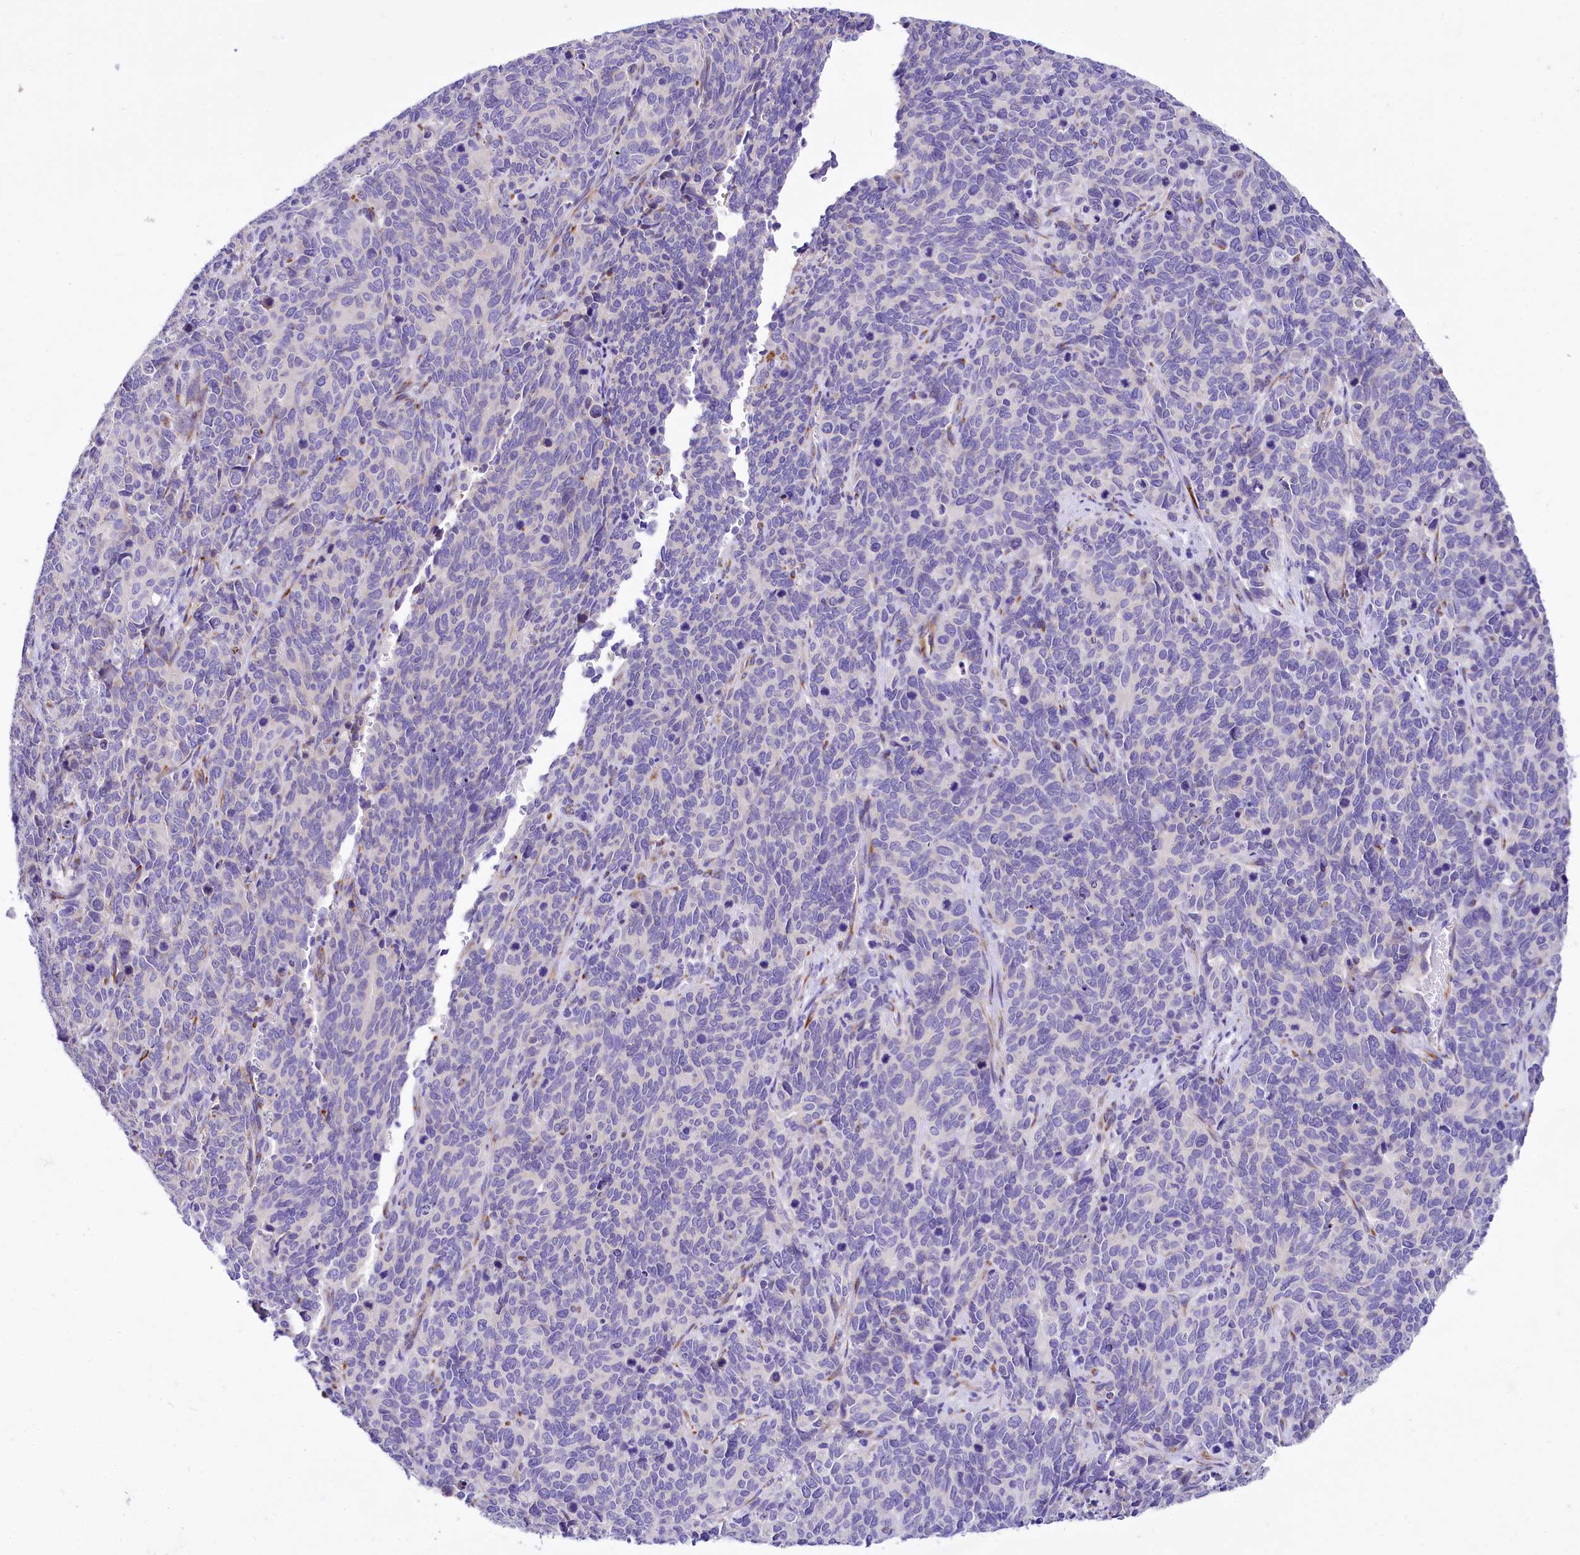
{"staining": {"intensity": "negative", "quantity": "none", "location": "none"}, "tissue": "cervical cancer", "cell_type": "Tumor cells", "image_type": "cancer", "snomed": [{"axis": "morphology", "description": "Squamous cell carcinoma, NOS"}, {"axis": "topography", "description": "Cervix"}], "caption": "Cervical cancer (squamous cell carcinoma) was stained to show a protein in brown. There is no significant staining in tumor cells. The staining was performed using DAB to visualize the protein expression in brown, while the nuclei were stained in blue with hematoxylin (Magnification: 20x).", "gene": "A2ML1", "patient": {"sex": "female", "age": 60}}